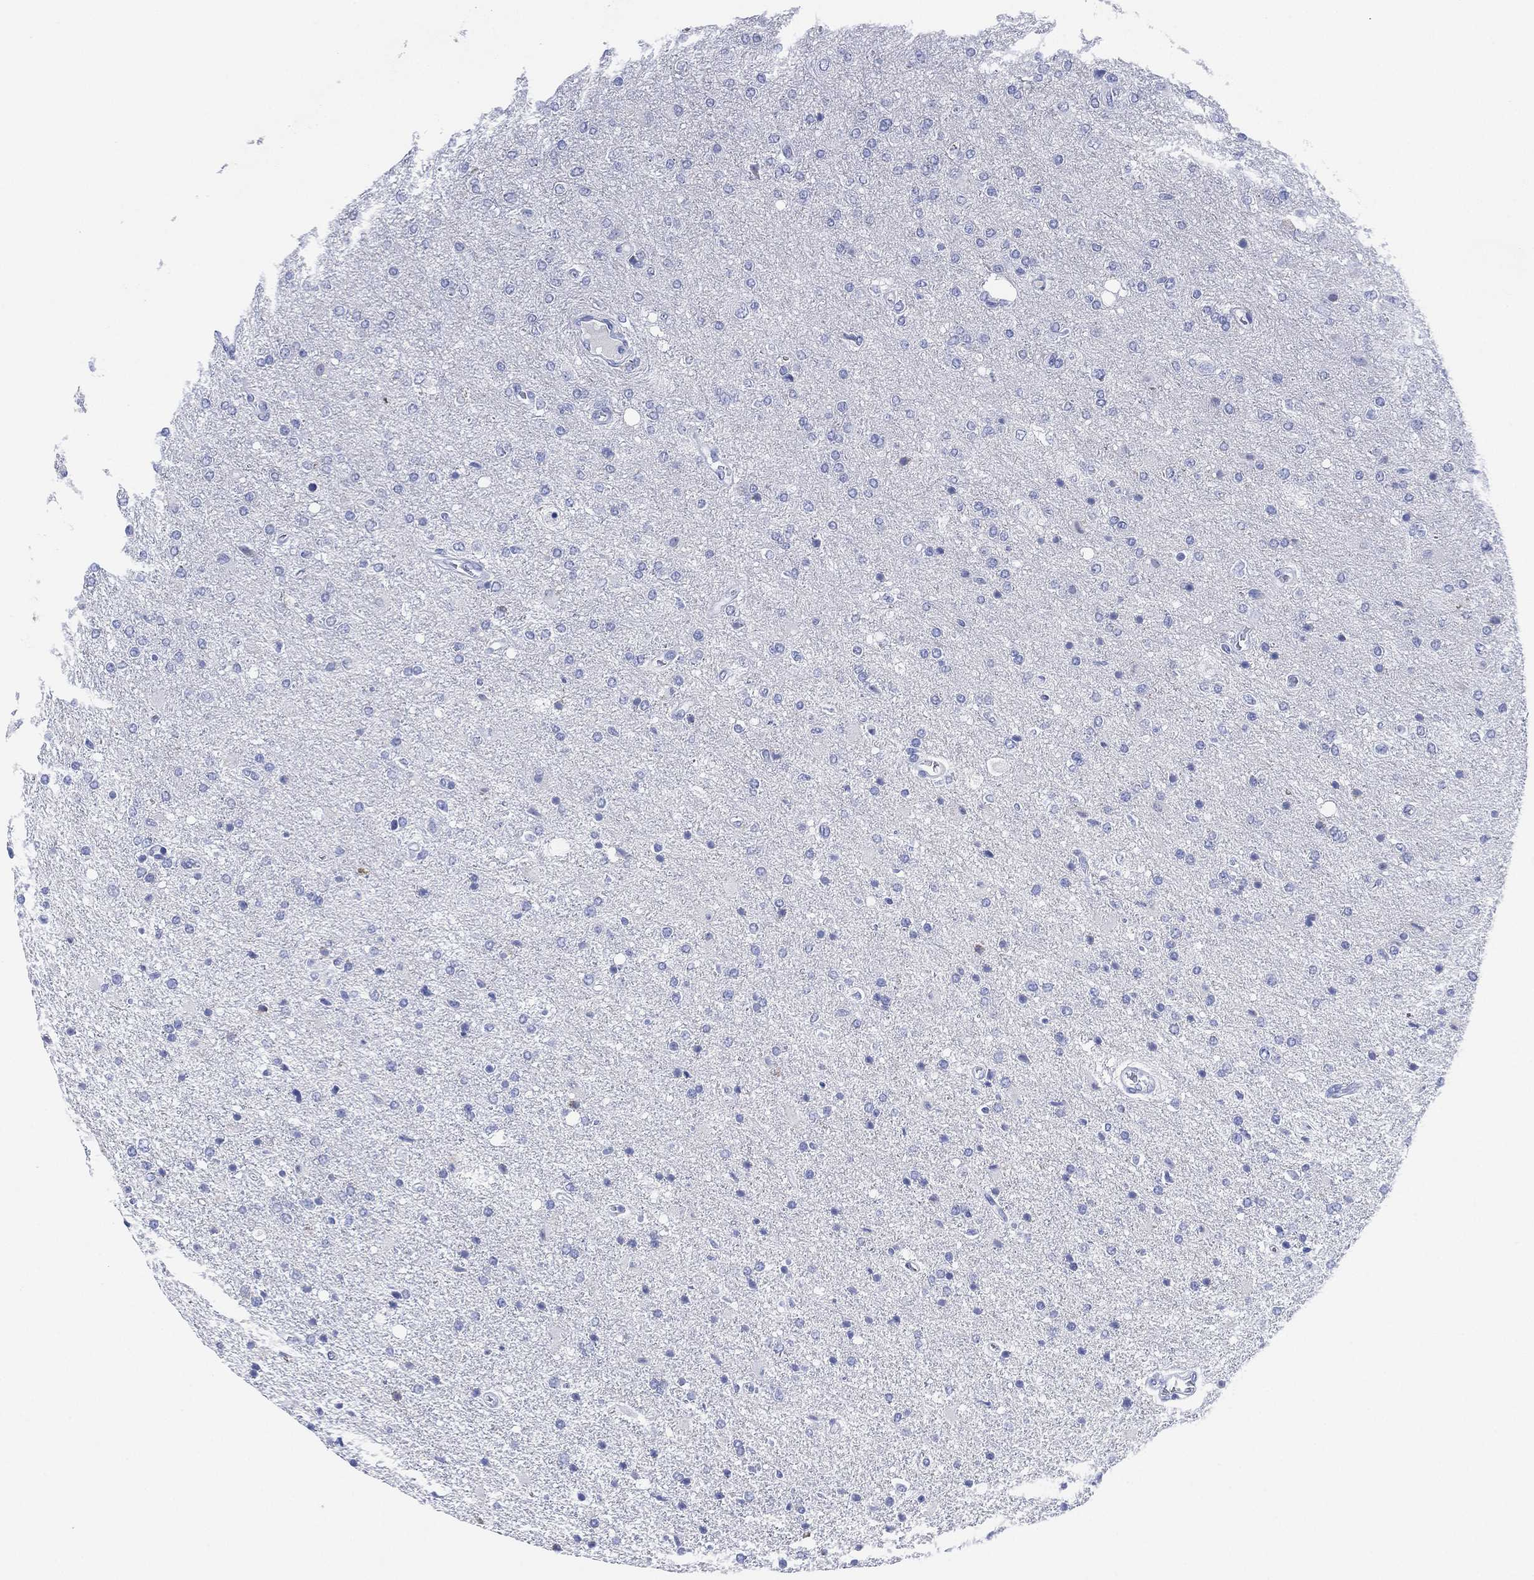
{"staining": {"intensity": "negative", "quantity": "none", "location": "none"}, "tissue": "glioma", "cell_type": "Tumor cells", "image_type": "cancer", "snomed": [{"axis": "morphology", "description": "Glioma, malignant, High grade"}, {"axis": "topography", "description": "Cerebral cortex"}], "caption": "IHC photomicrograph of neoplastic tissue: human glioma stained with DAB (3,3'-diaminobenzidine) reveals no significant protein positivity in tumor cells. The staining is performed using DAB (3,3'-diaminobenzidine) brown chromogen with nuclei counter-stained in using hematoxylin.", "gene": "SLC9C2", "patient": {"sex": "male", "age": 70}}